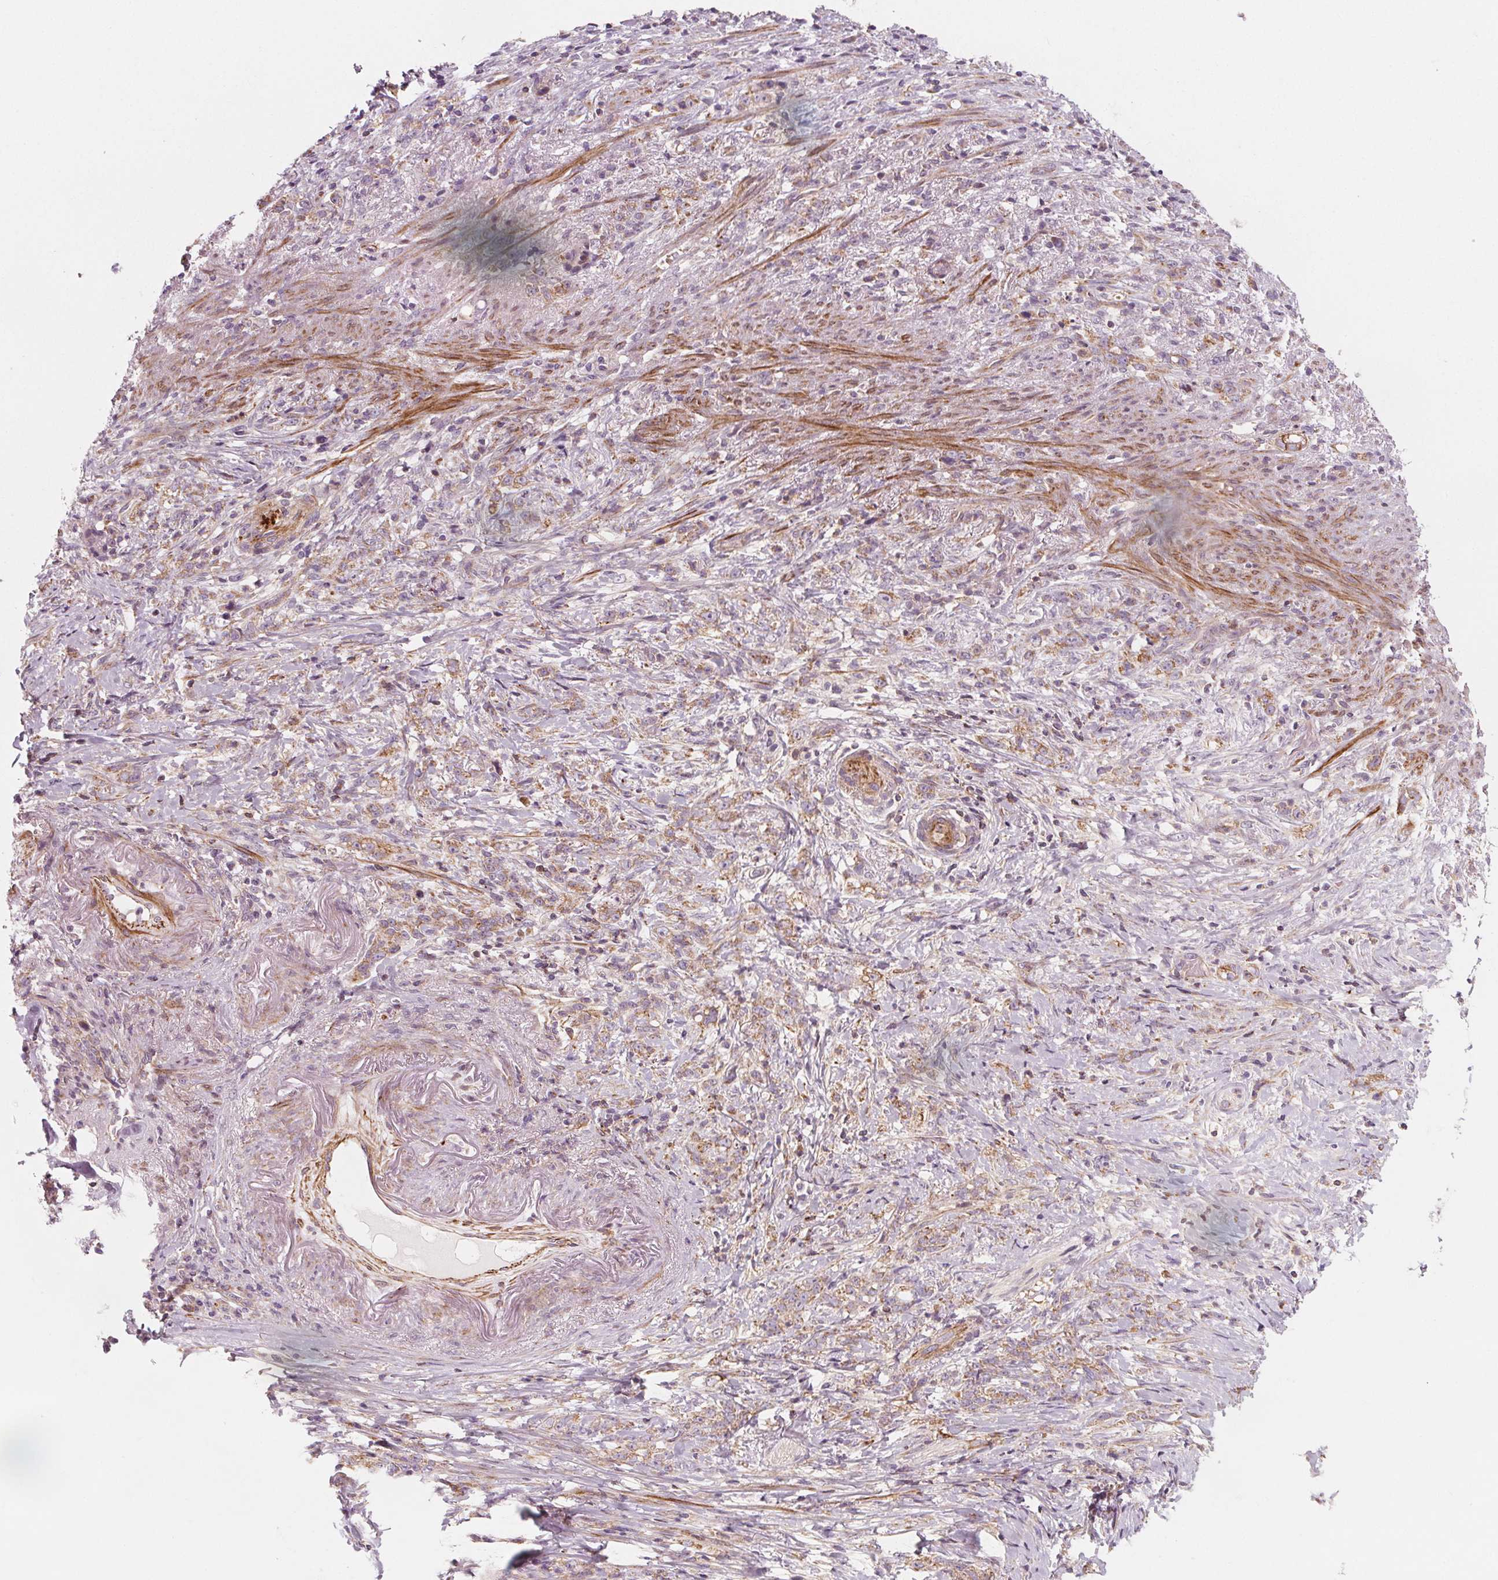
{"staining": {"intensity": "weak", "quantity": "25%-75%", "location": "cytoplasmic/membranous"}, "tissue": "stomach cancer", "cell_type": "Tumor cells", "image_type": "cancer", "snomed": [{"axis": "morphology", "description": "Adenocarcinoma, NOS"}, {"axis": "topography", "description": "Stomach, lower"}], "caption": "Approximately 25%-75% of tumor cells in stomach cancer (adenocarcinoma) display weak cytoplasmic/membranous protein positivity as visualized by brown immunohistochemical staining.", "gene": "ADAM33", "patient": {"sex": "male", "age": 88}}